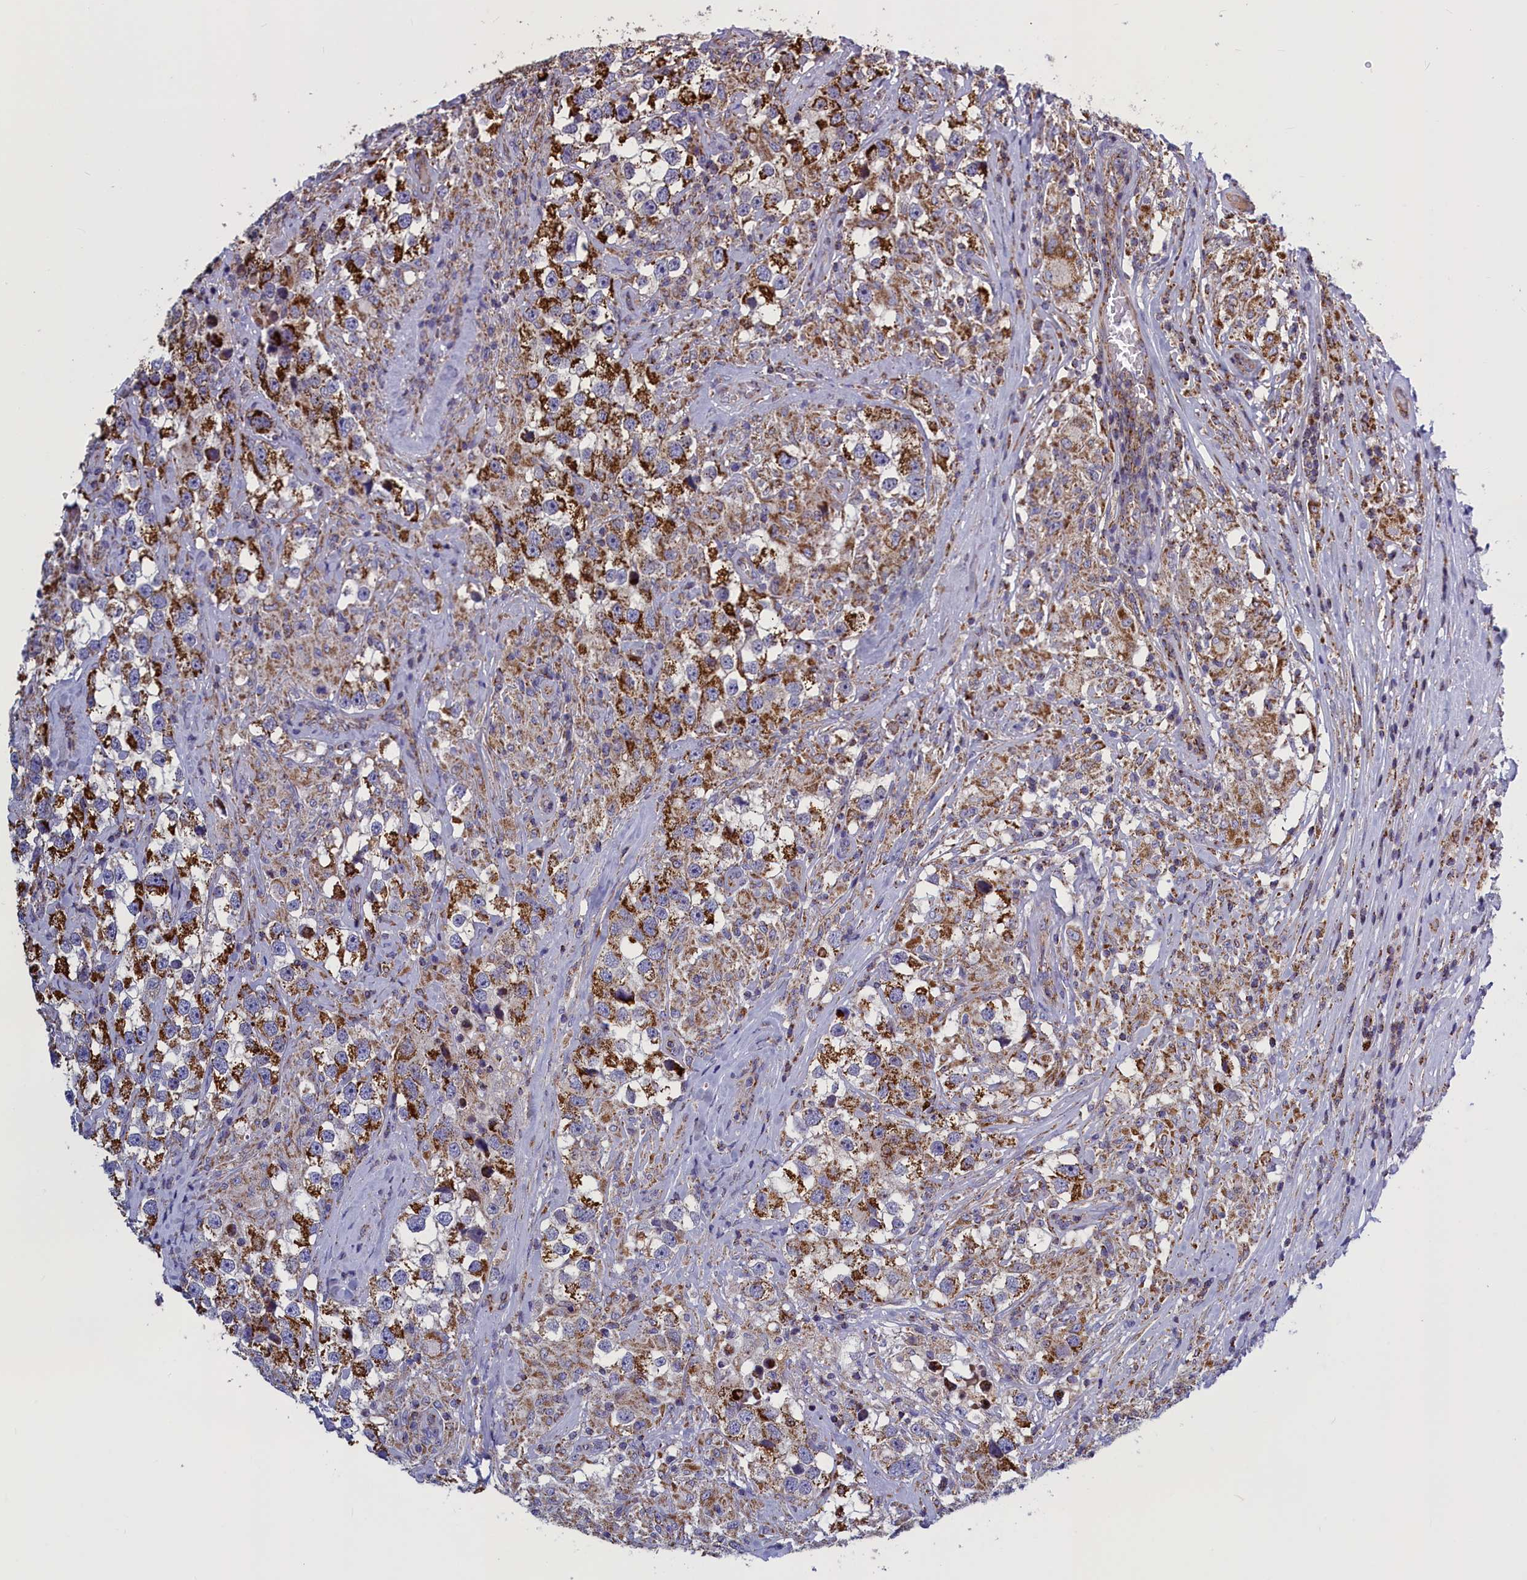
{"staining": {"intensity": "strong", "quantity": ">75%", "location": "cytoplasmic/membranous"}, "tissue": "testis cancer", "cell_type": "Tumor cells", "image_type": "cancer", "snomed": [{"axis": "morphology", "description": "Seminoma, NOS"}, {"axis": "topography", "description": "Testis"}], "caption": "Testis seminoma stained with immunohistochemistry (IHC) reveals strong cytoplasmic/membranous positivity in about >75% of tumor cells. (Brightfield microscopy of DAB IHC at high magnification).", "gene": "IFT122", "patient": {"sex": "male", "age": 46}}